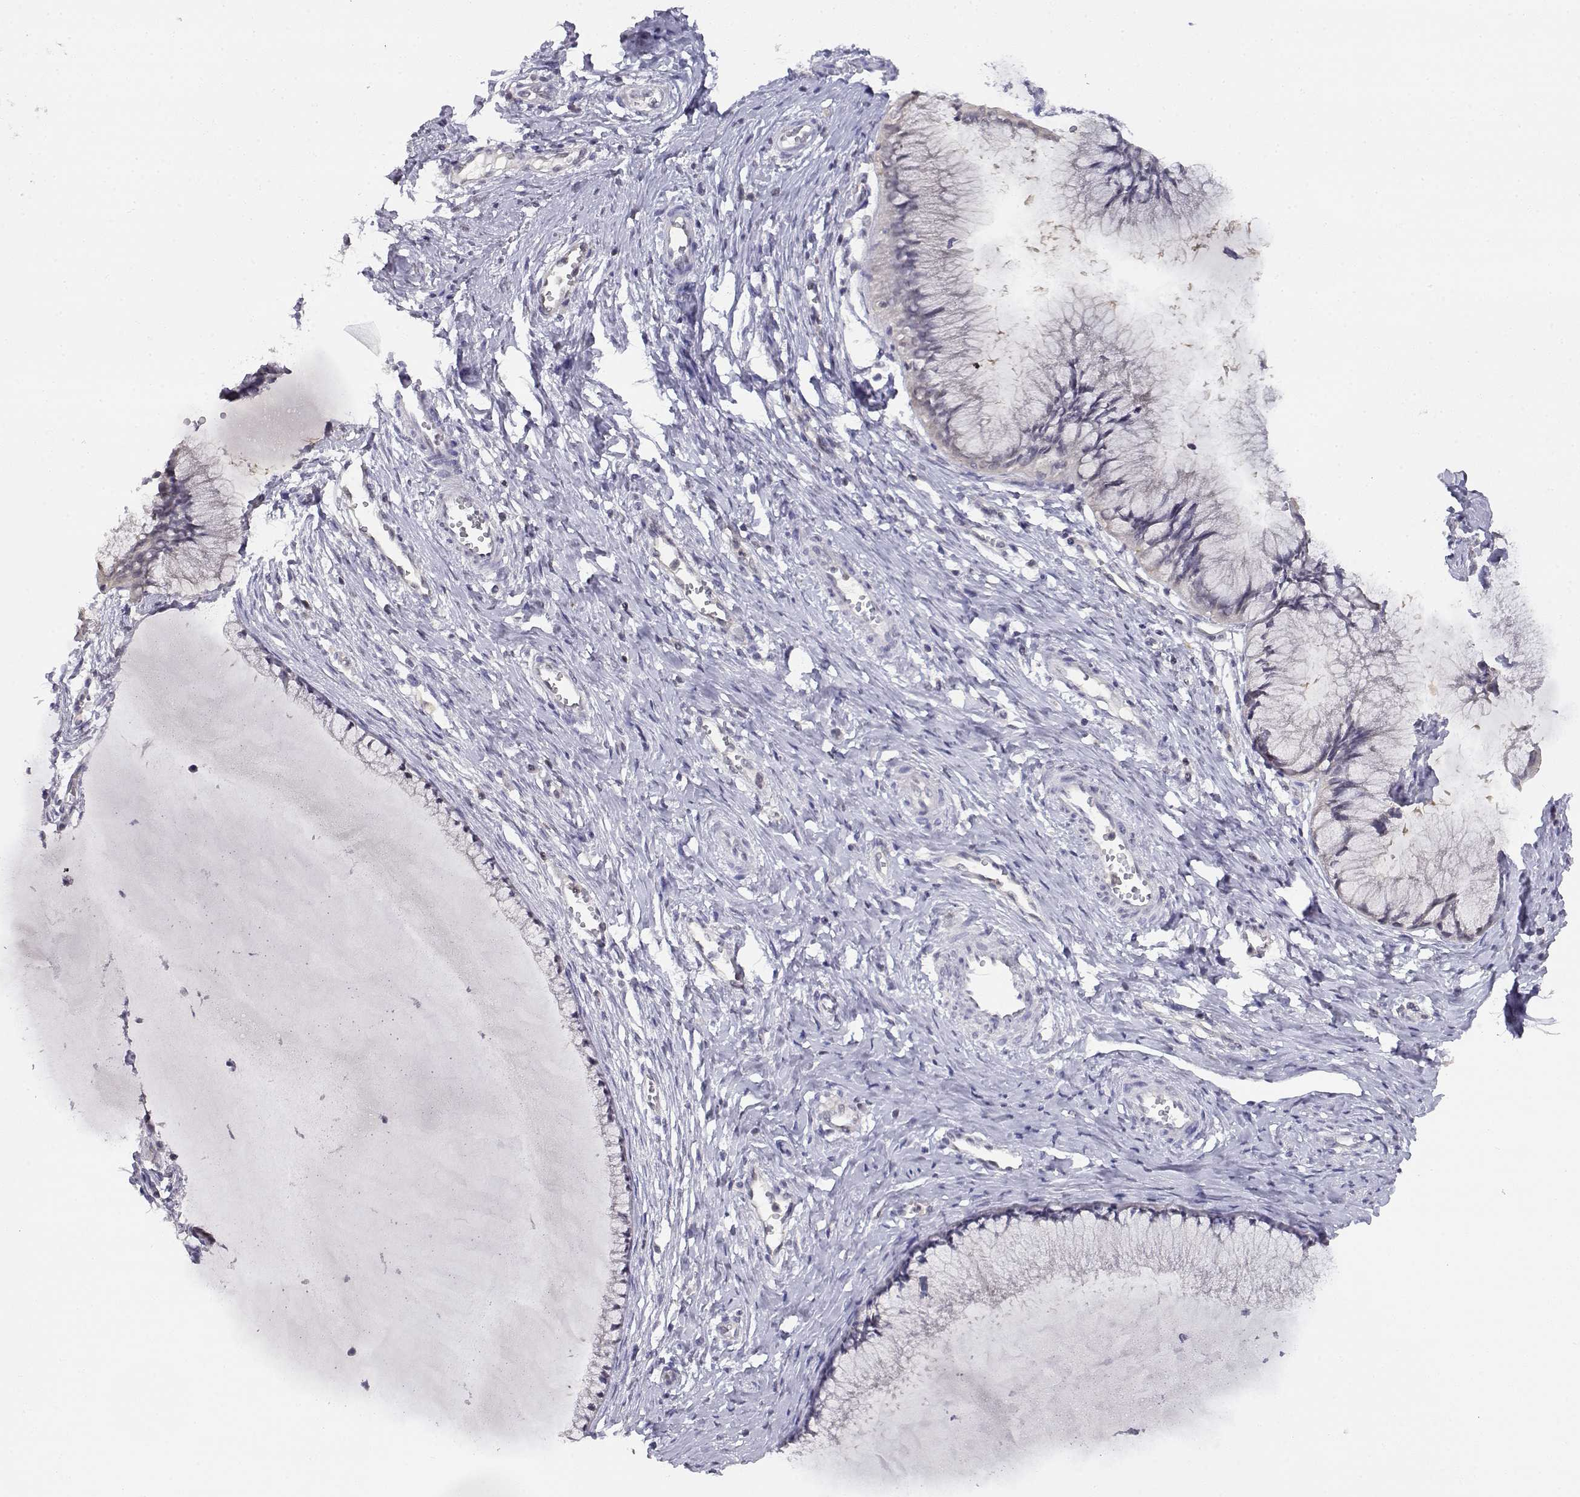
{"staining": {"intensity": "negative", "quantity": "none", "location": "none"}, "tissue": "cervical cancer", "cell_type": "Tumor cells", "image_type": "cancer", "snomed": [{"axis": "morphology", "description": "Squamous cell carcinoma, NOS"}, {"axis": "topography", "description": "Cervix"}], "caption": "IHC of cervical cancer (squamous cell carcinoma) shows no positivity in tumor cells. (DAB (3,3'-diaminobenzidine) IHC with hematoxylin counter stain).", "gene": "ADA", "patient": {"sex": "female", "age": 36}}